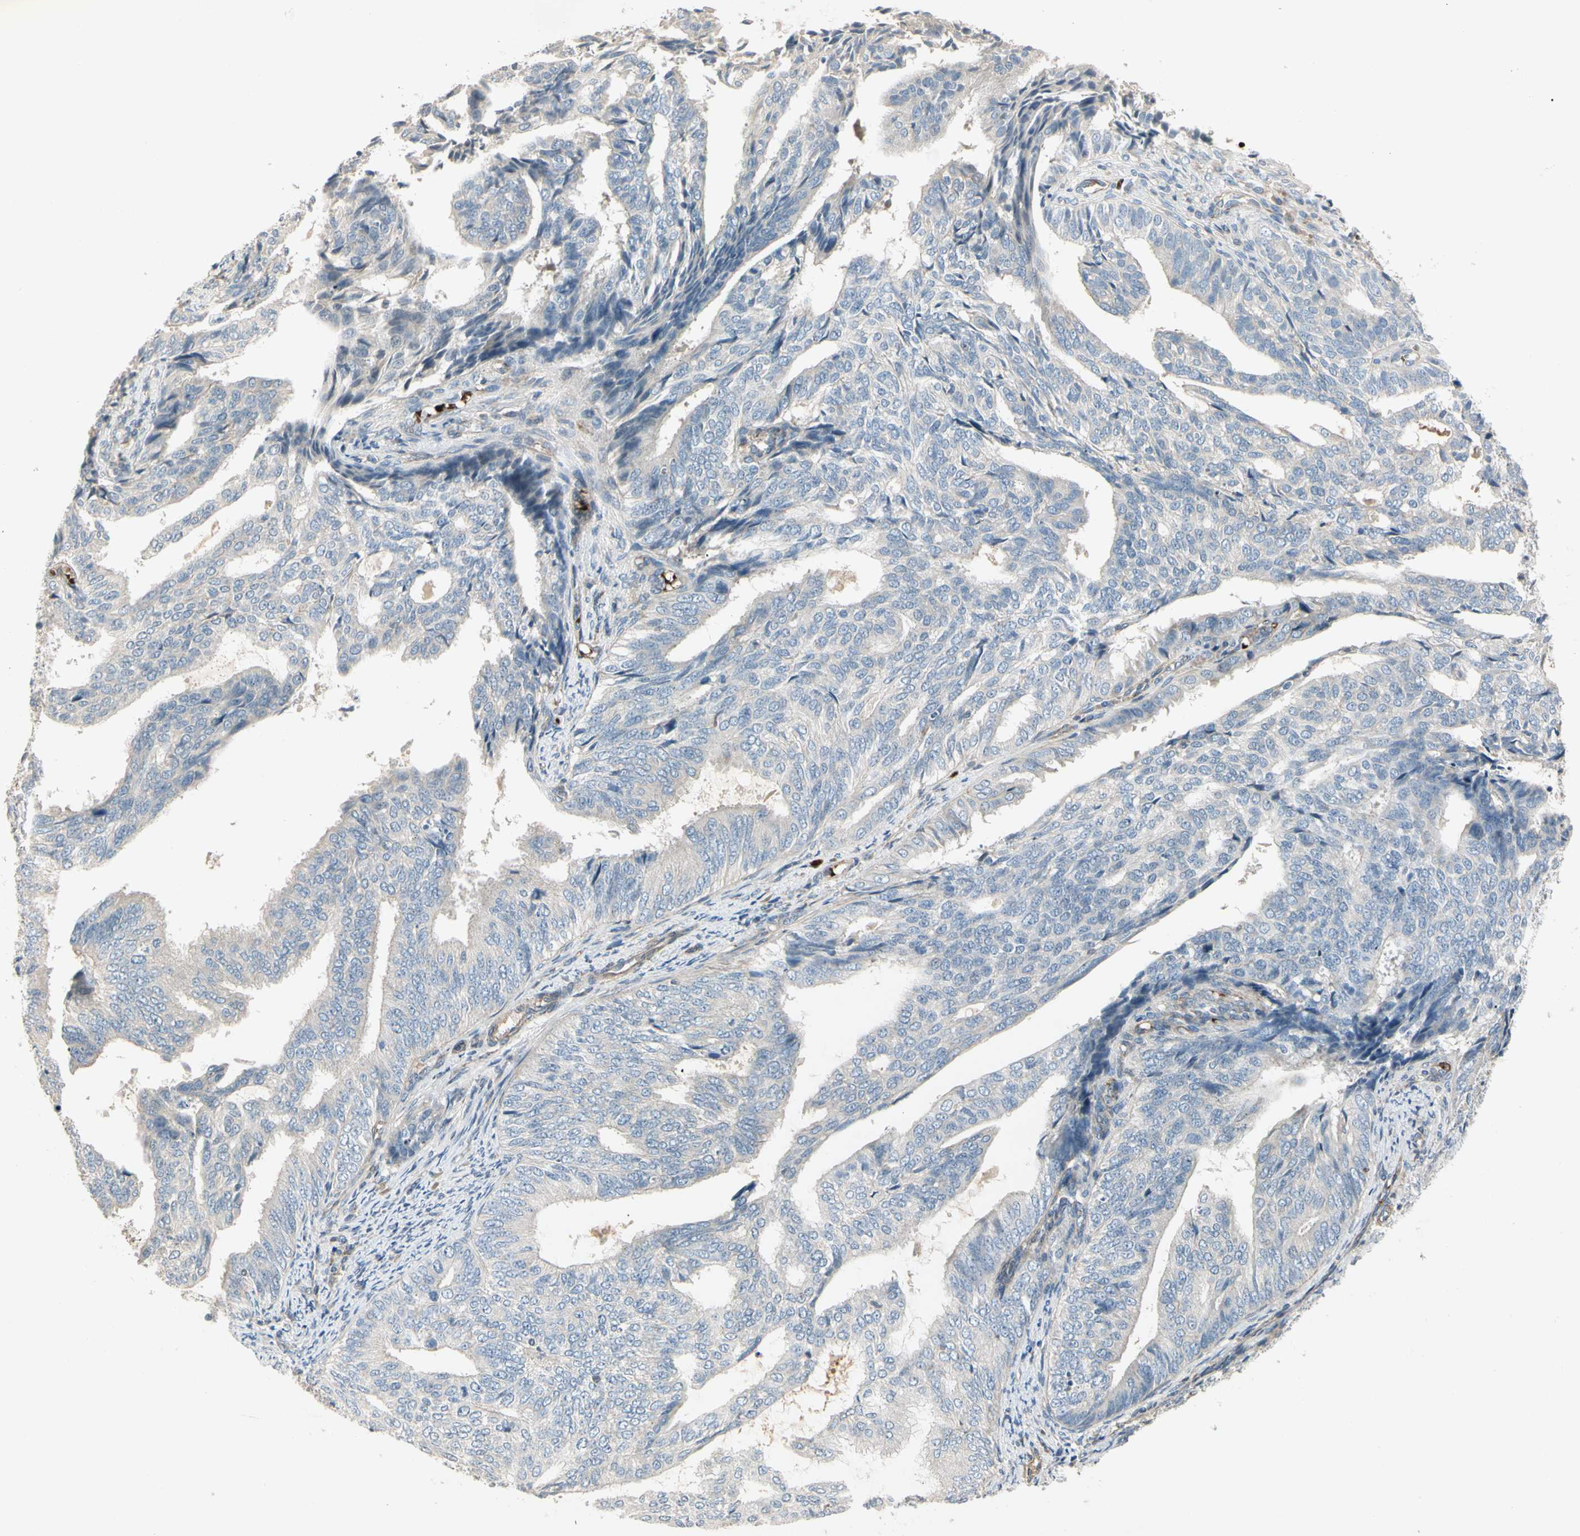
{"staining": {"intensity": "negative", "quantity": "none", "location": "none"}, "tissue": "endometrial cancer", "cell_type": "Tumor cells", "image_type": "cancer", "snomed": [{"axis": "morphology", "description": "Adenocarcinoma, NOS"}, {"axis": "topography", "description": "Endometrium"}], "caption": "There is no significant staining in tumor cells of endometrial adenocarcinoma.", "gene": "PPP3CB", "patient": {"sex": "female", "age": 58}}